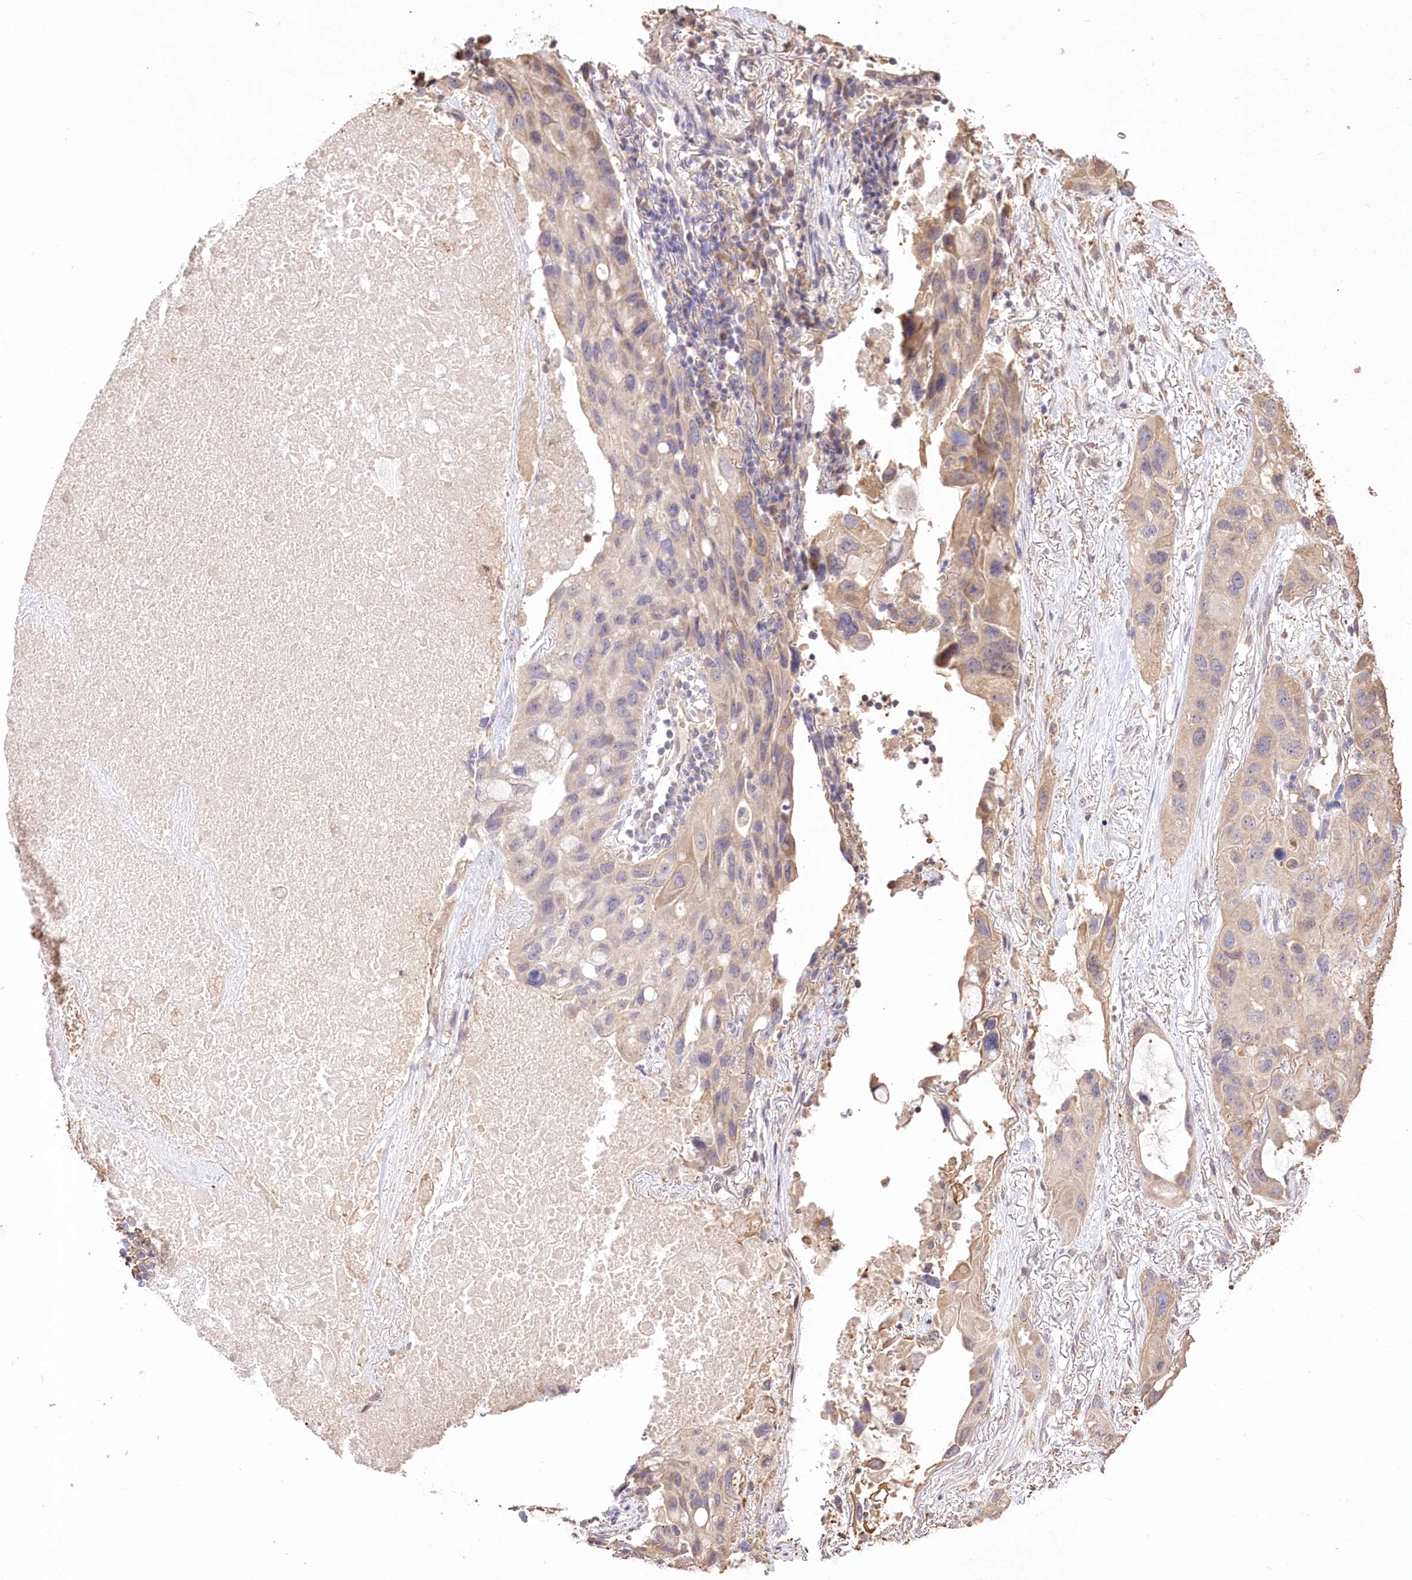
{"staining": {"intensity": "weak", "quantity": "<25%", "location": "cytoplasmic/membranous"}, "tissue": "lung cancer", "cell_type": "Tumor cells", "image_type": "cancer", "snomed": [{"axis": "morphology", "description": "Squamous cell carcinoma, NOS"}, {"axis": "topography", "description": "Lung"}], "caption": "Immunohistochemistry of squamous cell carcinoma (lung) reveals no staining in tumor cells.", "gene": "R3HDM2", "patient": {"sex": "female", "age": 73}}